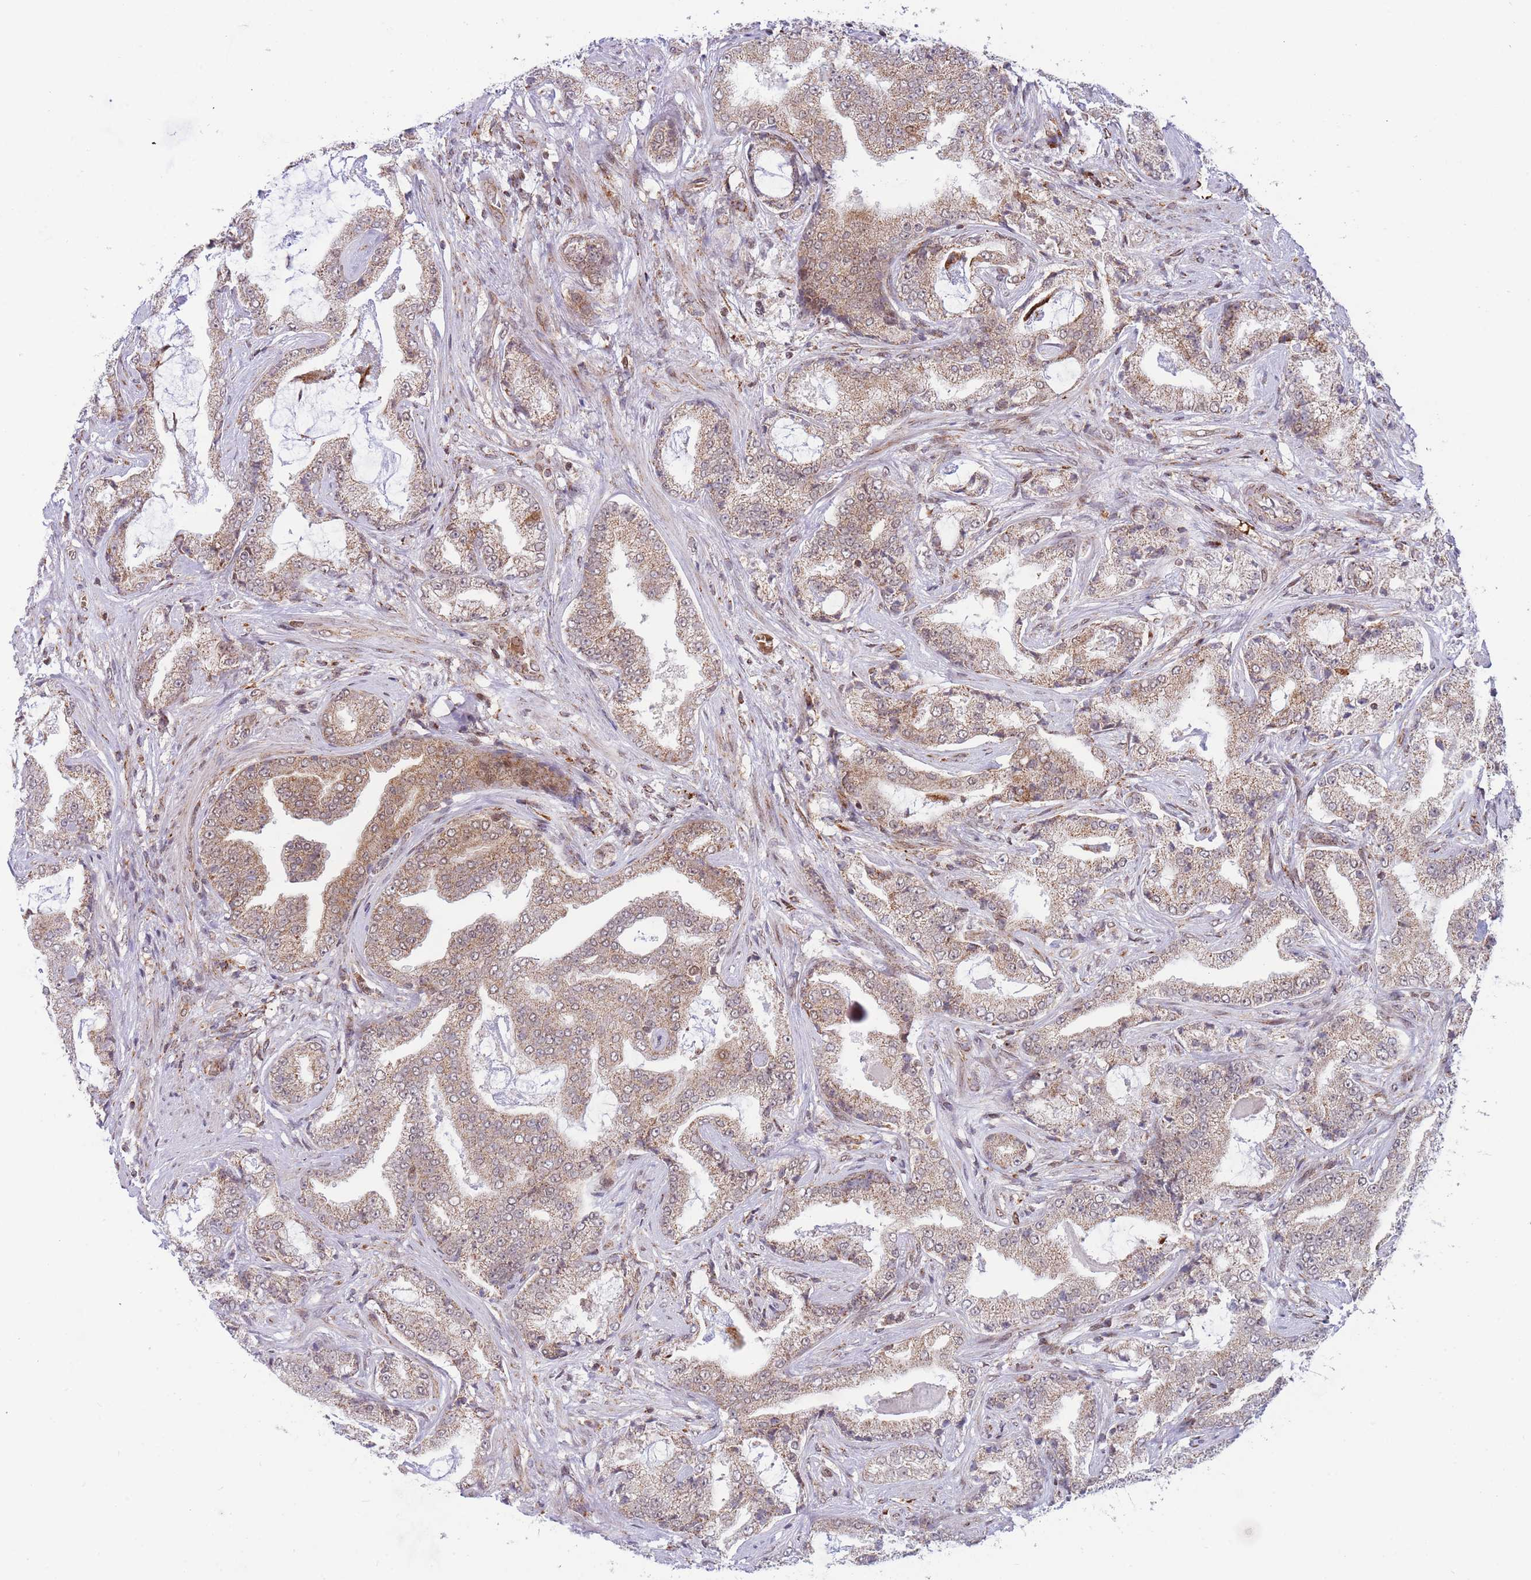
{"staining": {"intensity": "moderate", "quantity": ">75%", "location": "cytoplasmic/membranous"}, "tissue": "prostate cancer", "cell_type": "Tumor cells", "image_type": "cancer", "snomed": [{"axis": "morphology", "description": "Adenocarcinoma, High grade"}, {"axis": "topography", "description": "Prostate"}], "caption": "Protein analysis of prostate cancer (adenocarcinoma (high-grade)) tissue reveals moderate cytoplasmic/membranous staining in about >75% of tumor cells.", "gene": "BOD1L1", "patient": {"sex": "male", "age": 68}}